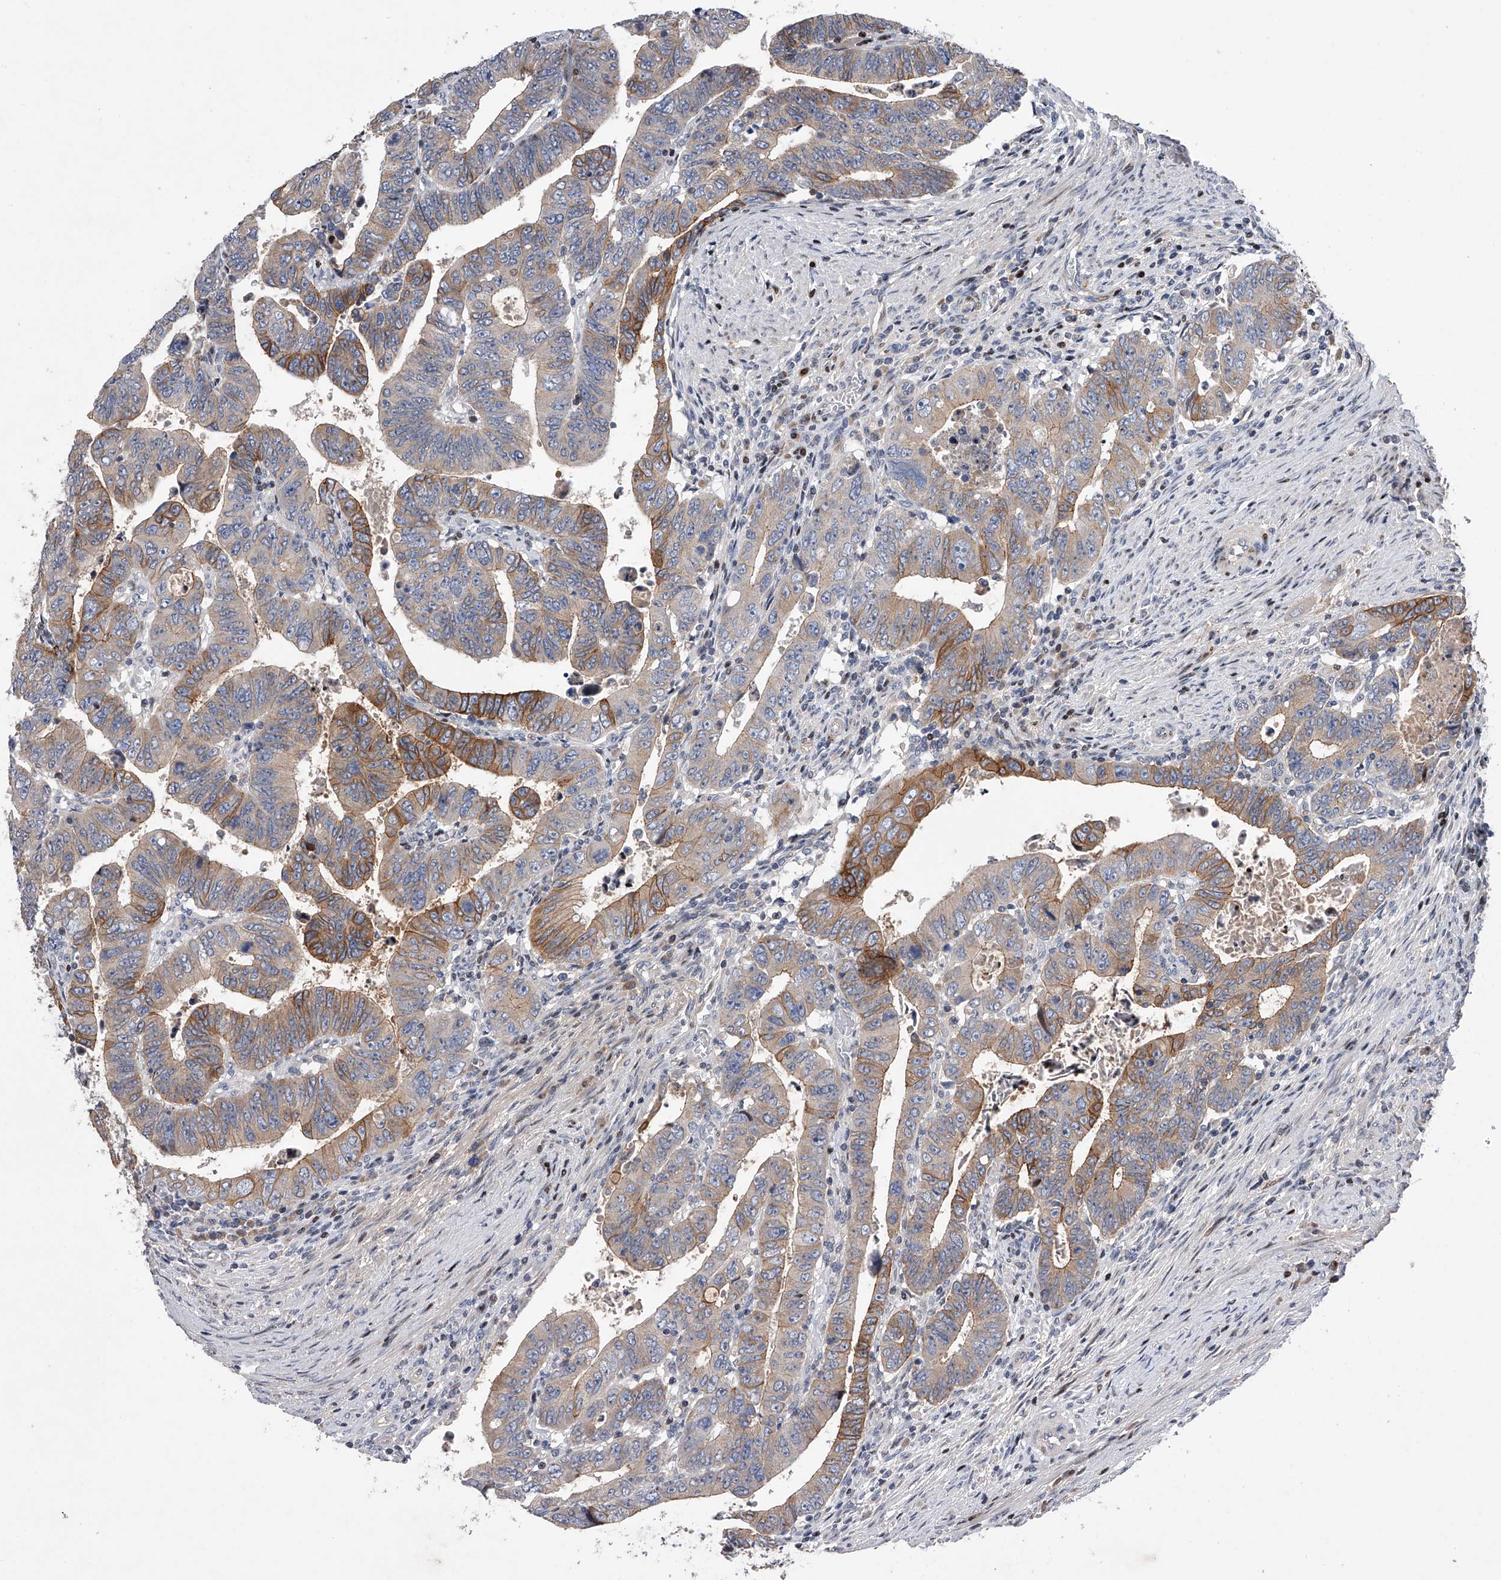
{"staining": {"intensity": "strong", "quantity": "<25%", "location": "cytoplasmic/membranous"}, "tissue": "colorectal cancer", "cell_type": "Tumor cells", "image_type": "cancer", "snomed": [{"axis": "morphology", "description": "Normal tissue, NOS"}, {"axis": "morphology", "description": "Adenocarcinoma, NOS"}, {"axis": "topography", "description": "Rectum"}], "caption": "This micrograph exhibits IHC staining of colorectal adenocarcinoma, with medium strong cytoplasmic/membranous staining in about <25% of tumor cells.", "gene": "CDH12", "patient": {"sex": "female", "age": 65}}